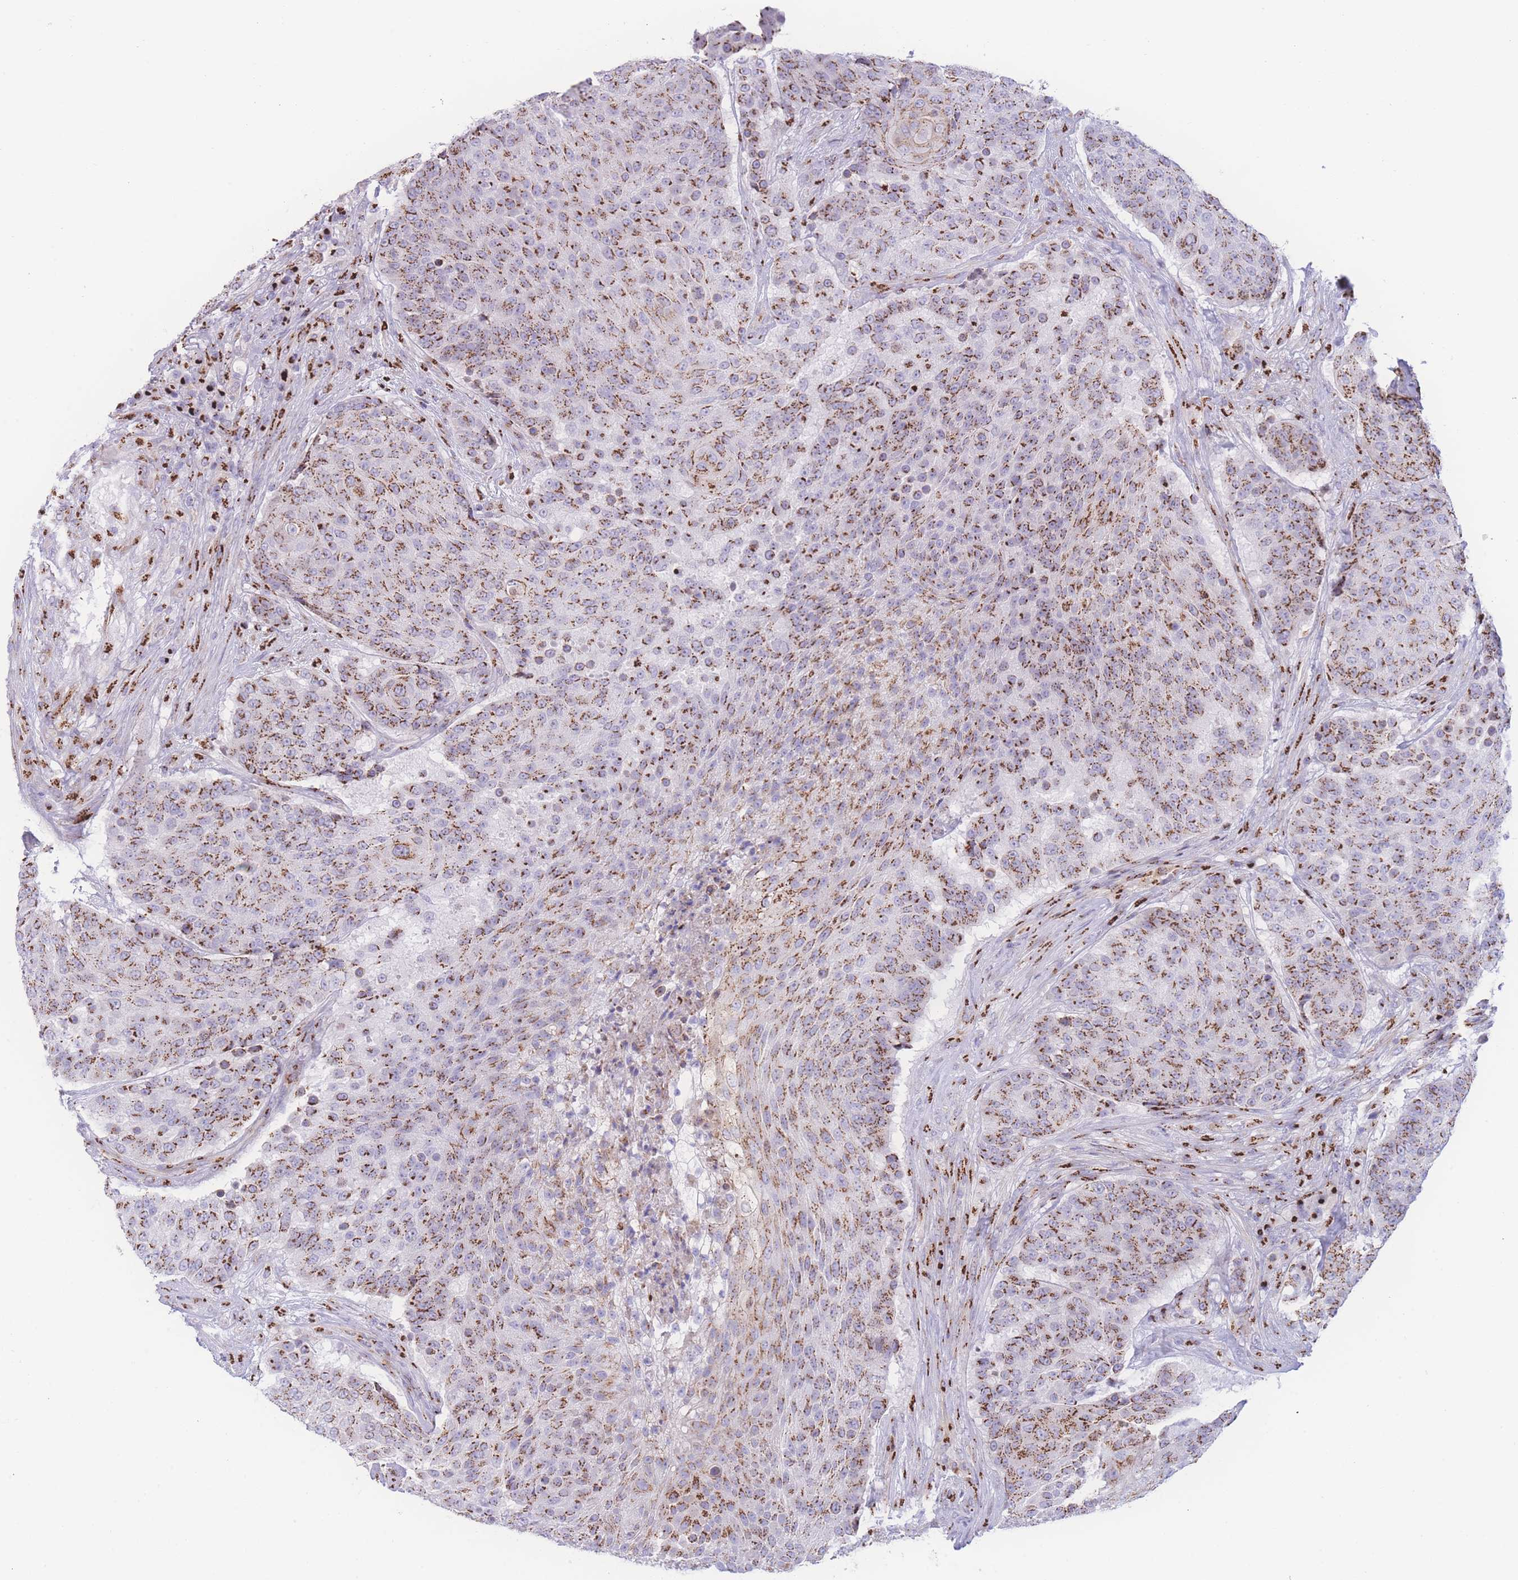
{"staining": {"intensity": "moderate", "quantity": ">75%", "location": "cytoplasmic/membranous"}, "tissue": "urothelial cancer", "cell_type": "Tumor cells", "image_type": "cancer", "snomed": [{"axis": "morphology", "description": "Urothelial carcinoma, High grade"}, {"axis": "topography", "description": "Urinary bladder"}], "caption": "High-magnification brightfield microscopy of urothelial carcinoma (high-grade) stained with DAB (3,3'-diaminobenzidine) (brown) and counterstained with hematoxylin (blue). tumor cells exhibit moderate cytoplasmic/membranous staining is appreciated in approximately>75% of cells. (DAB (3,3'-diaminobenzidine) = brown stain, brightfield microscopy at high magnification).", "gene": "GOLM2", "patient": {"sex": "female", "age": 63}}